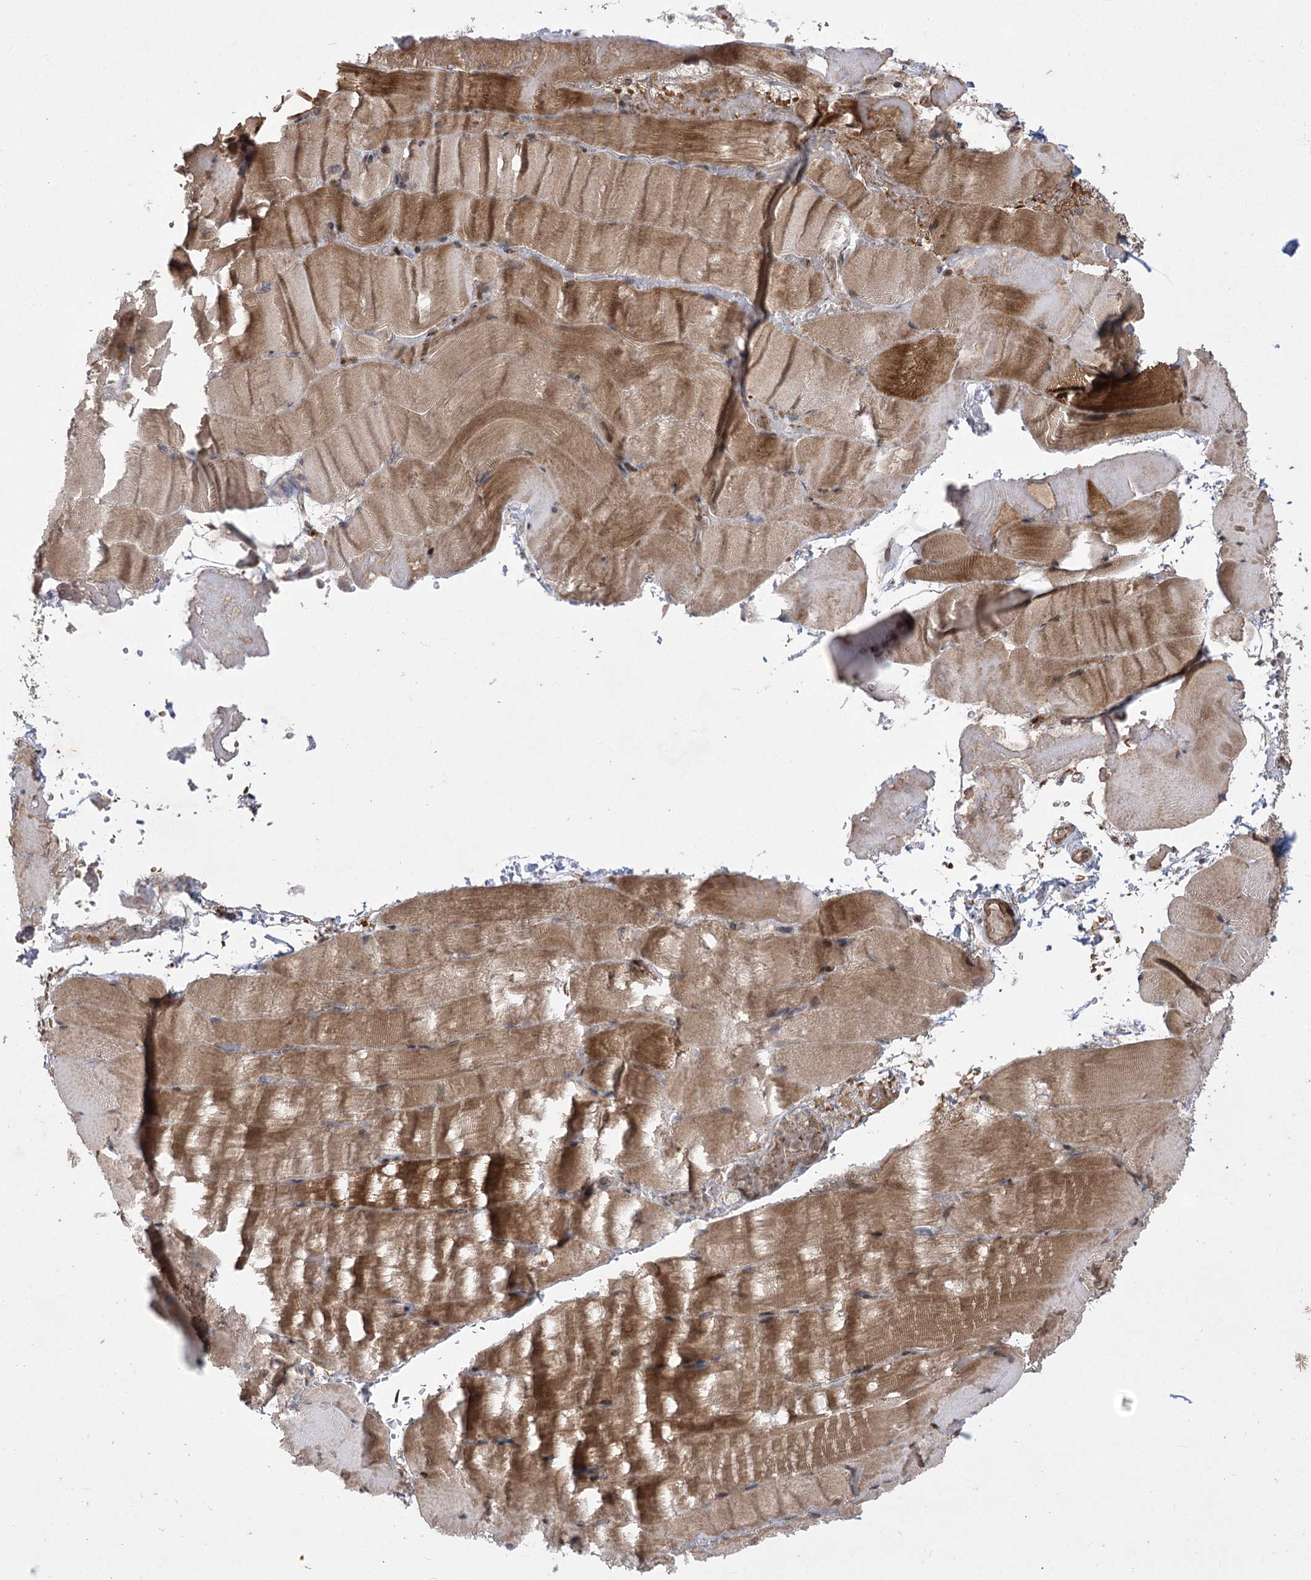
{"staining": {"intensity": "moderate", "quantity": ">75%", "location": "cytoplasmic/membranous,nuclear"}, "tissue": "skeletal muscle", "cell_type": "Myocytes", "image_type": "normal", "snomed": [{"axis": "morphology", "description": "Normal tissue, NOS"}, {"axis": "topography", "description": "Skeletal muscle"}, {"axis": "topography", "description": "Parathyroid gland"}], "caption": "Immunohistochemical staining of benign human skeletal muscle exhibits medium levels of moderate cytoplasmic/membranous,nuclear positivity in about >75% of myocytes.", "gene": "TENM2", "patient": {"sex": "female", "age": 37}}